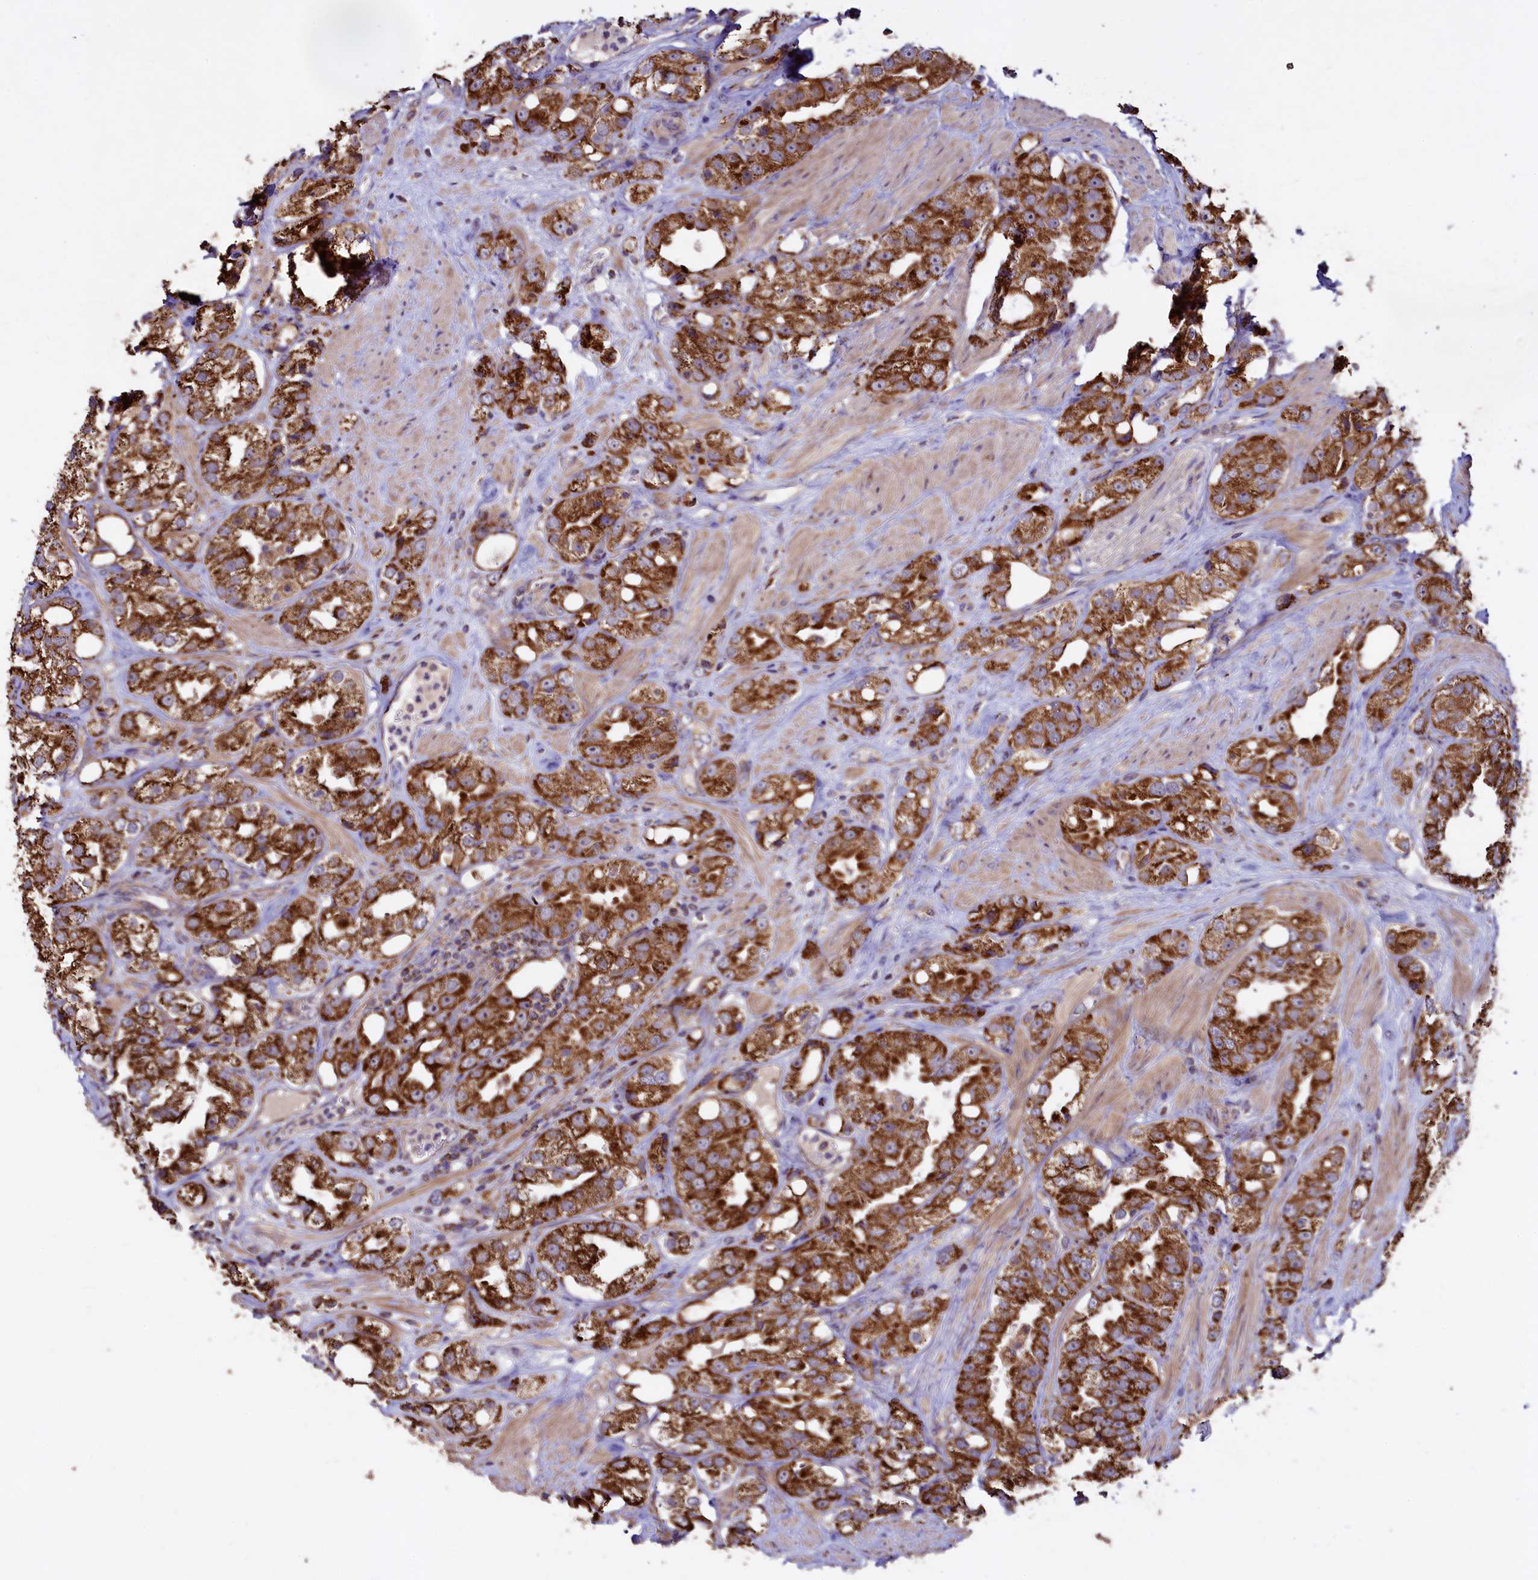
{"staining": {"intensity": "strong", "quantity": ">75%", "location": "cytoplasmic/membranous"}, "tissue": "prostate cancer", "cell_type": "Tumor cells", "image_type": "cancer", "snomed": [{"axis": "morphology", "description": "Adenocarcinoma, NOS"}, {"axis": "topography", "description": "Prostate"}], "caption": "Protein expression analysis of prostate cancer reveals strong cytoplasmic/membranous expression in about >75% of tumor cells.", "gene": "STARD5", "patient": {"sex": "male", "age": 79}}